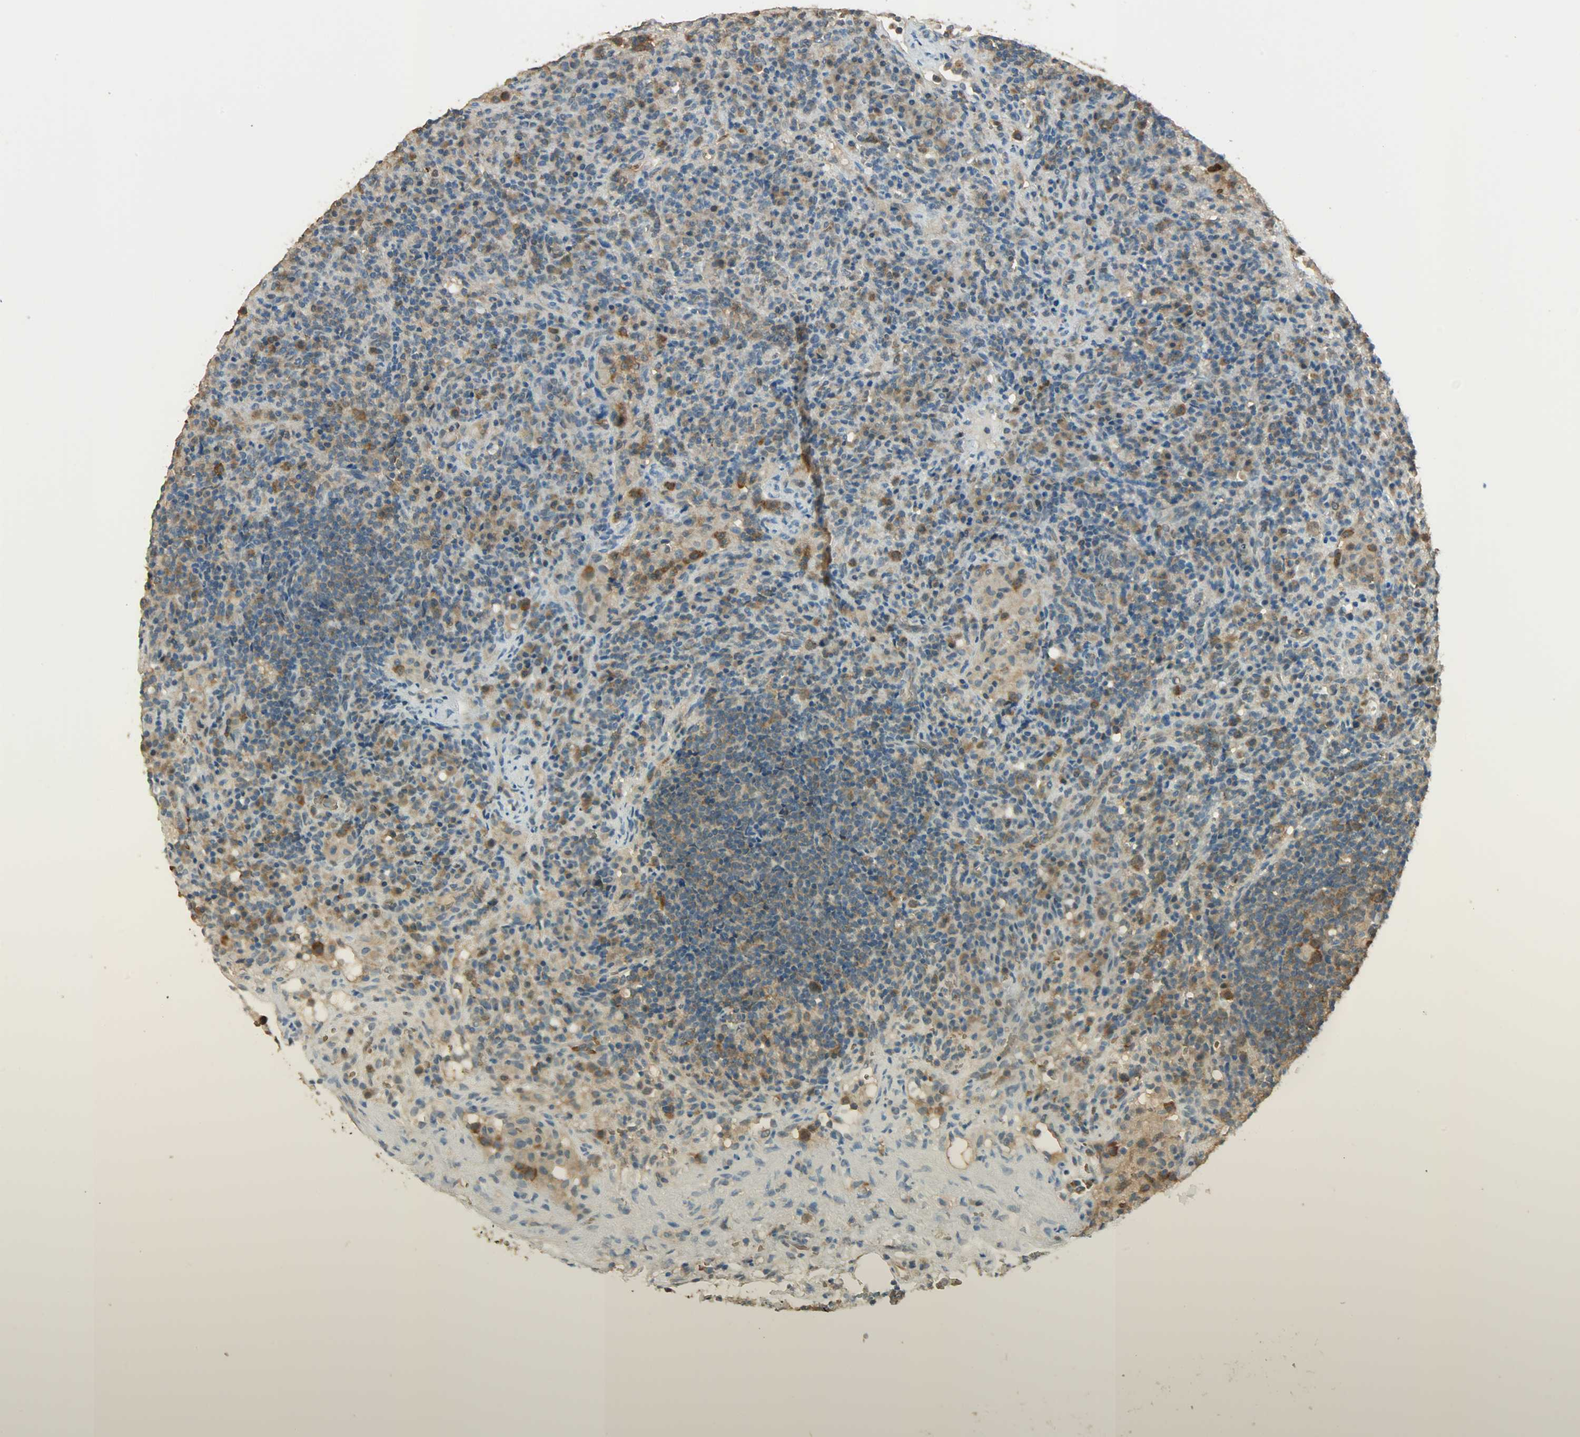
{"staining": {"intensity": "moderate", "quantity": "25%-75%", "location": "cytoplasmic/membranous"}, "tissue": "lymphoma", "cell_type": "Tumor cells", "image_type": "cancer", "snomed": [{"axis": "morphology", "description": "Hodgkin's disease, NOS"}, {"axis": "topography", "description": "Lymph node"}], "caption": "Brown immunohistochemical staining in human lymphoma exhibits moderate cytoplasmic/membranous expression in approximately 25%-75% of tumor cells. (DAB IHC, brown staining for protein, blue staining for nuclei).", "gene": "PRMT5", "patient": {"sex": "male", "age": 65}}